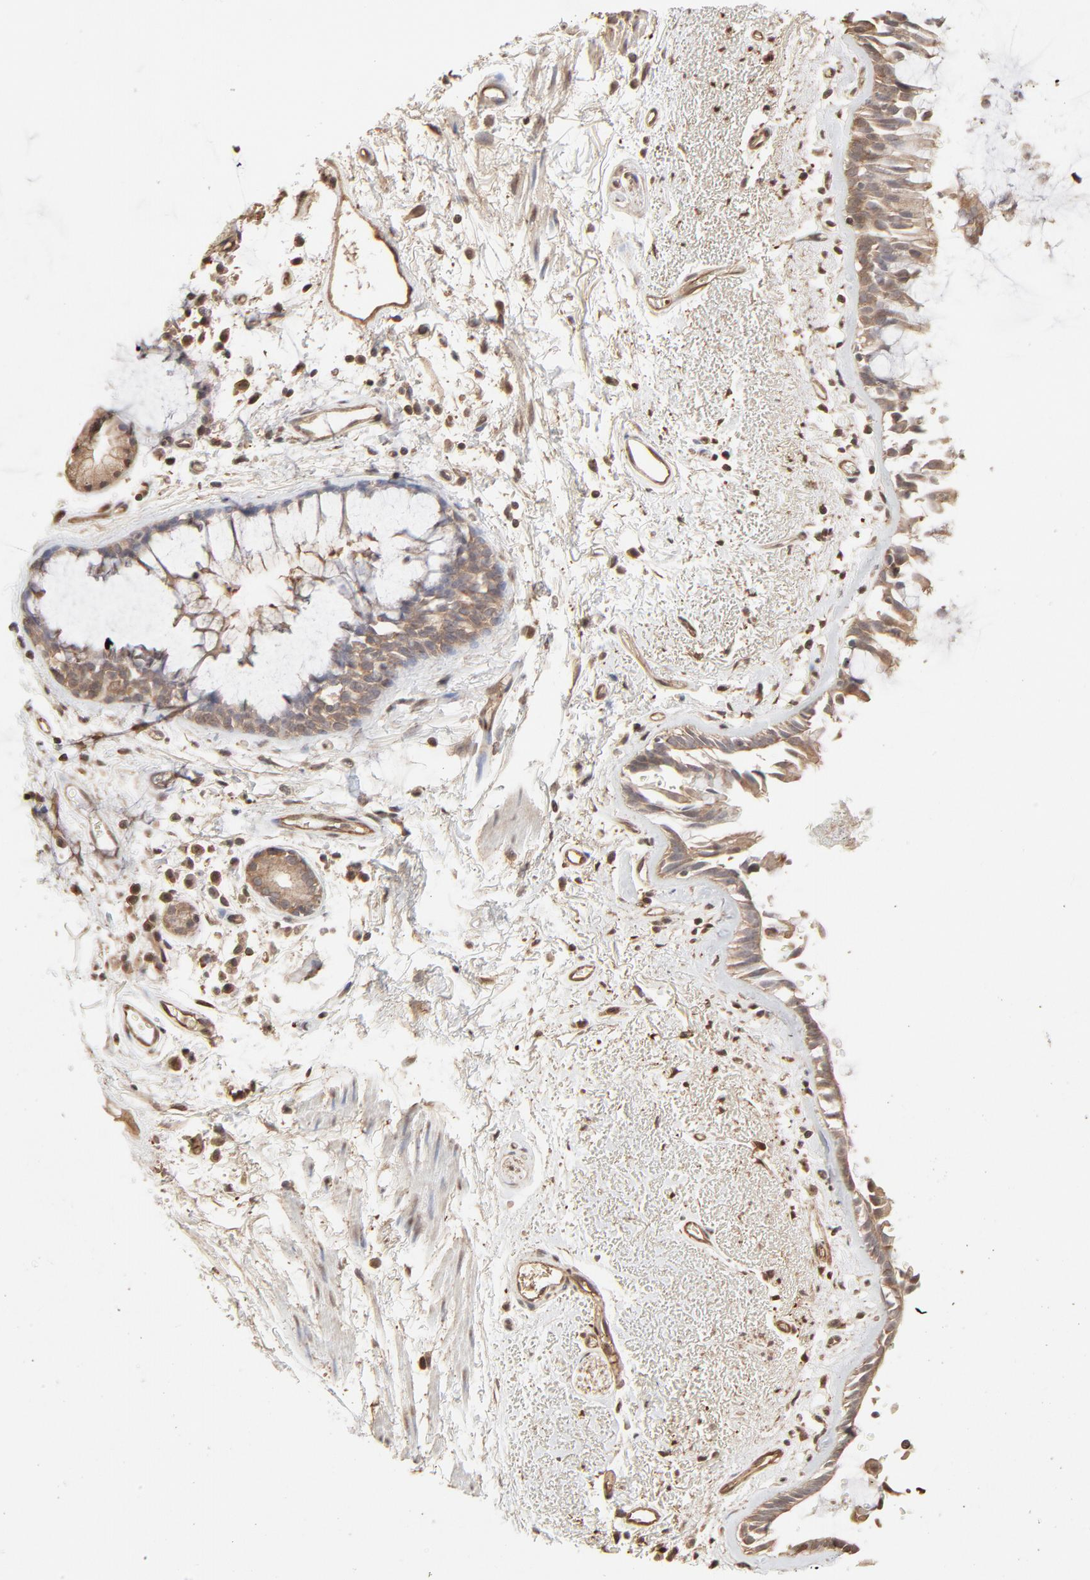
{"staining": {"intensity": "moderate", "quantity": ">75%", "location": "cytoplasmic/membranous"}, "tissue": "bronchus", "cell_type": "Respiratory epithelial cells", "image_type": "normal", "snomed": [{"axis": "morphology", "description": "Normal tissue, NOS"}, {"axis": "morphology", "description": "Adenocarcinoma, NOS"}, {"axis": "topography", "description": "Bronchus"}, {"axis": "topography", "description": "Lung"}], "caption": "Respiratory epithelial cells show medium levels of moderate cytoplasmic/membranous staining in approximately >75% of cells in unremarkable human bronchus.", "gene": "PPP2CA", "patient": {"sex": "male", "age": 71}}